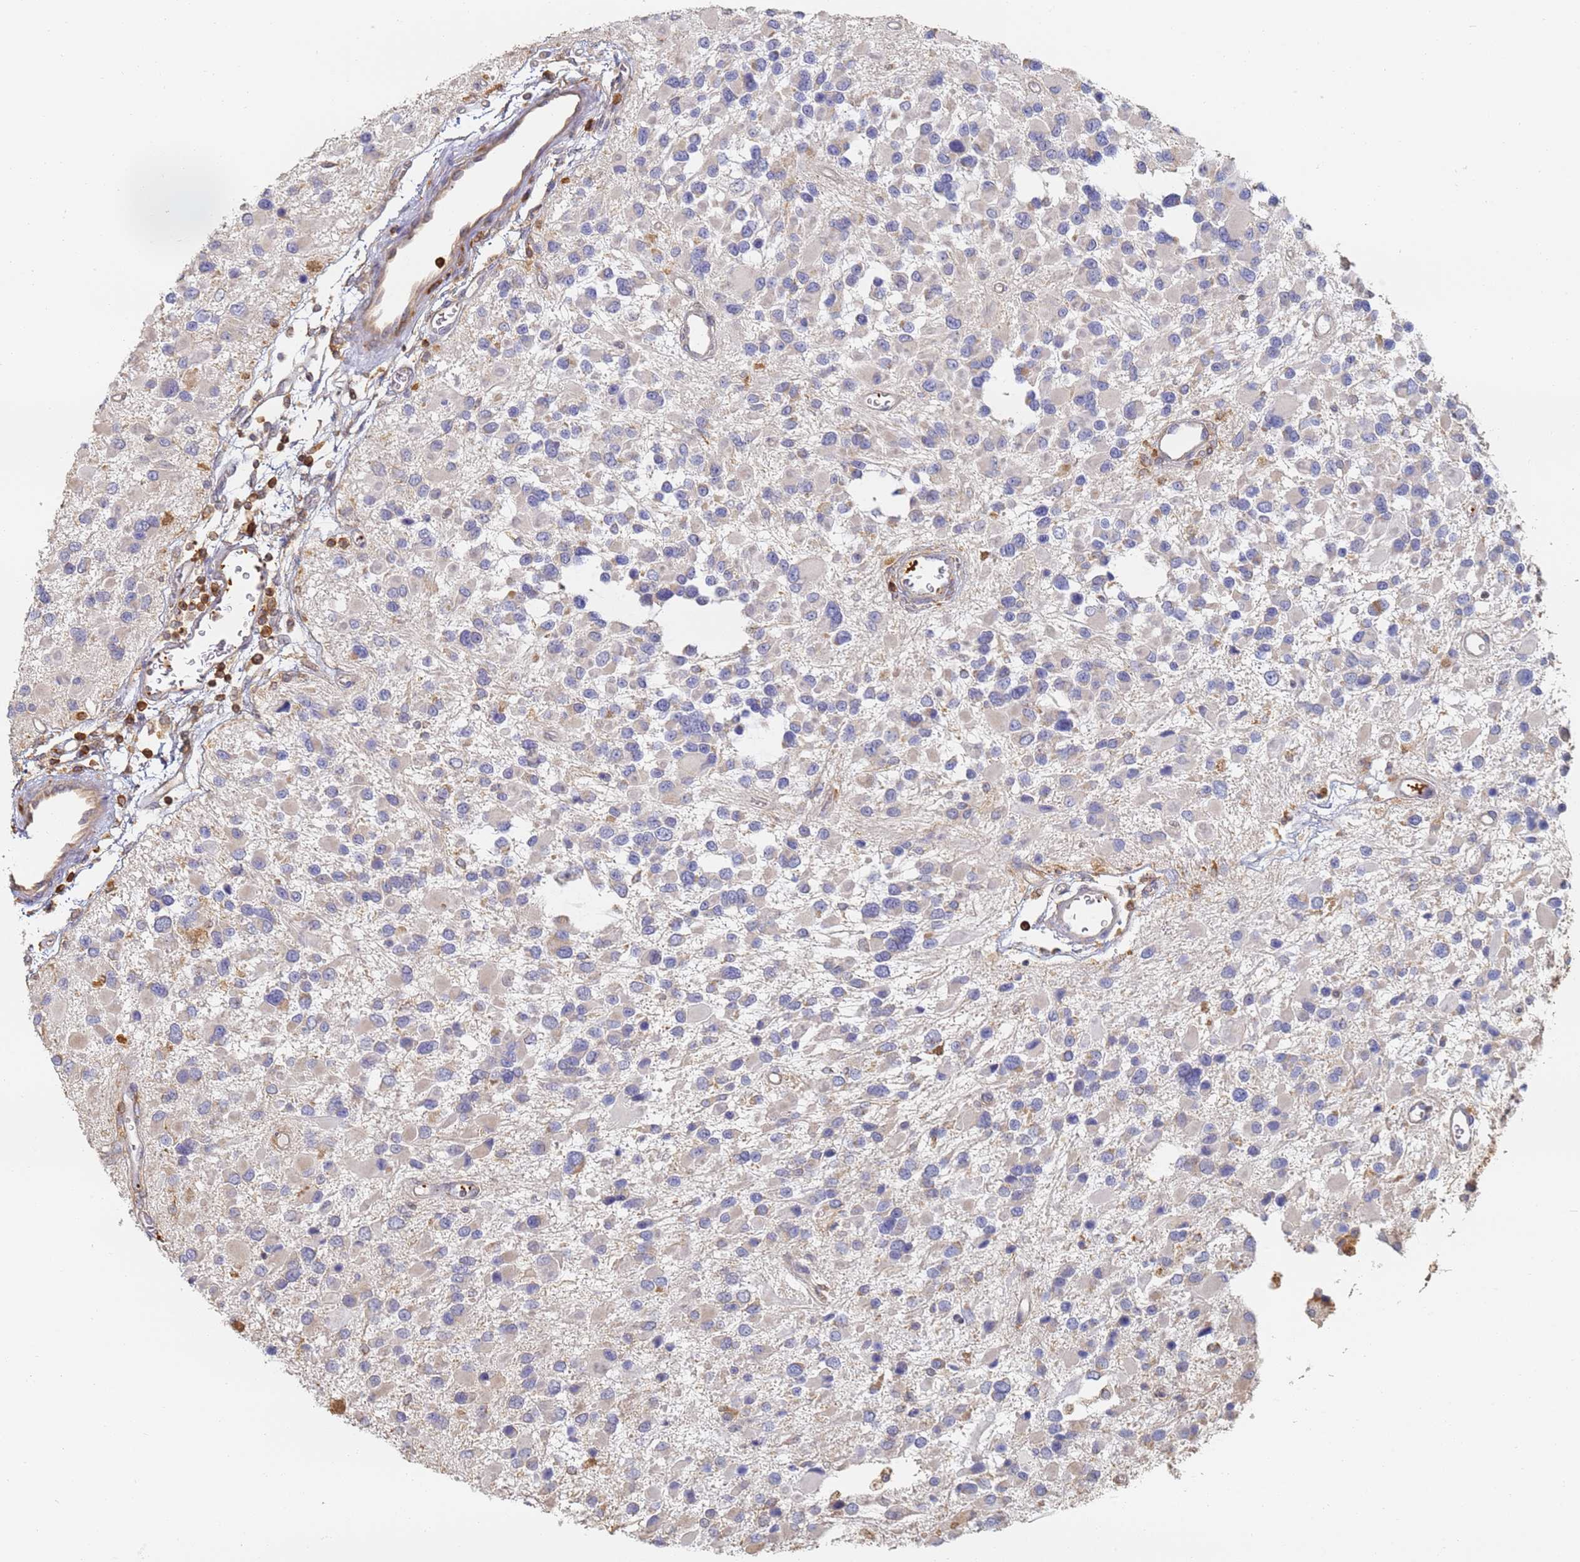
{"staining": {"intensity": "negative", "quantity": "none", "location": "none"}, "tissue": "glioma", "cell_type": "Tumor cells", "image_type": "cancer", "snomed": [{"axis": "morphology", "description": "Glioma, malignant, High grade"}, {"axis": "topography", "description": "Brain"}], "caption": "High magnification brightfield microscopy of malignant glioma (high-grade) stained with DAB (brown) and counterstained with hematoxylin (blue): tumor cells show no significant expression. The staining is performed using DAB brown chromogen with nuclei counter-stained in using hematoxylin.", "gene": "BIN2", "patient": {"sex": "male", "age": 53}}